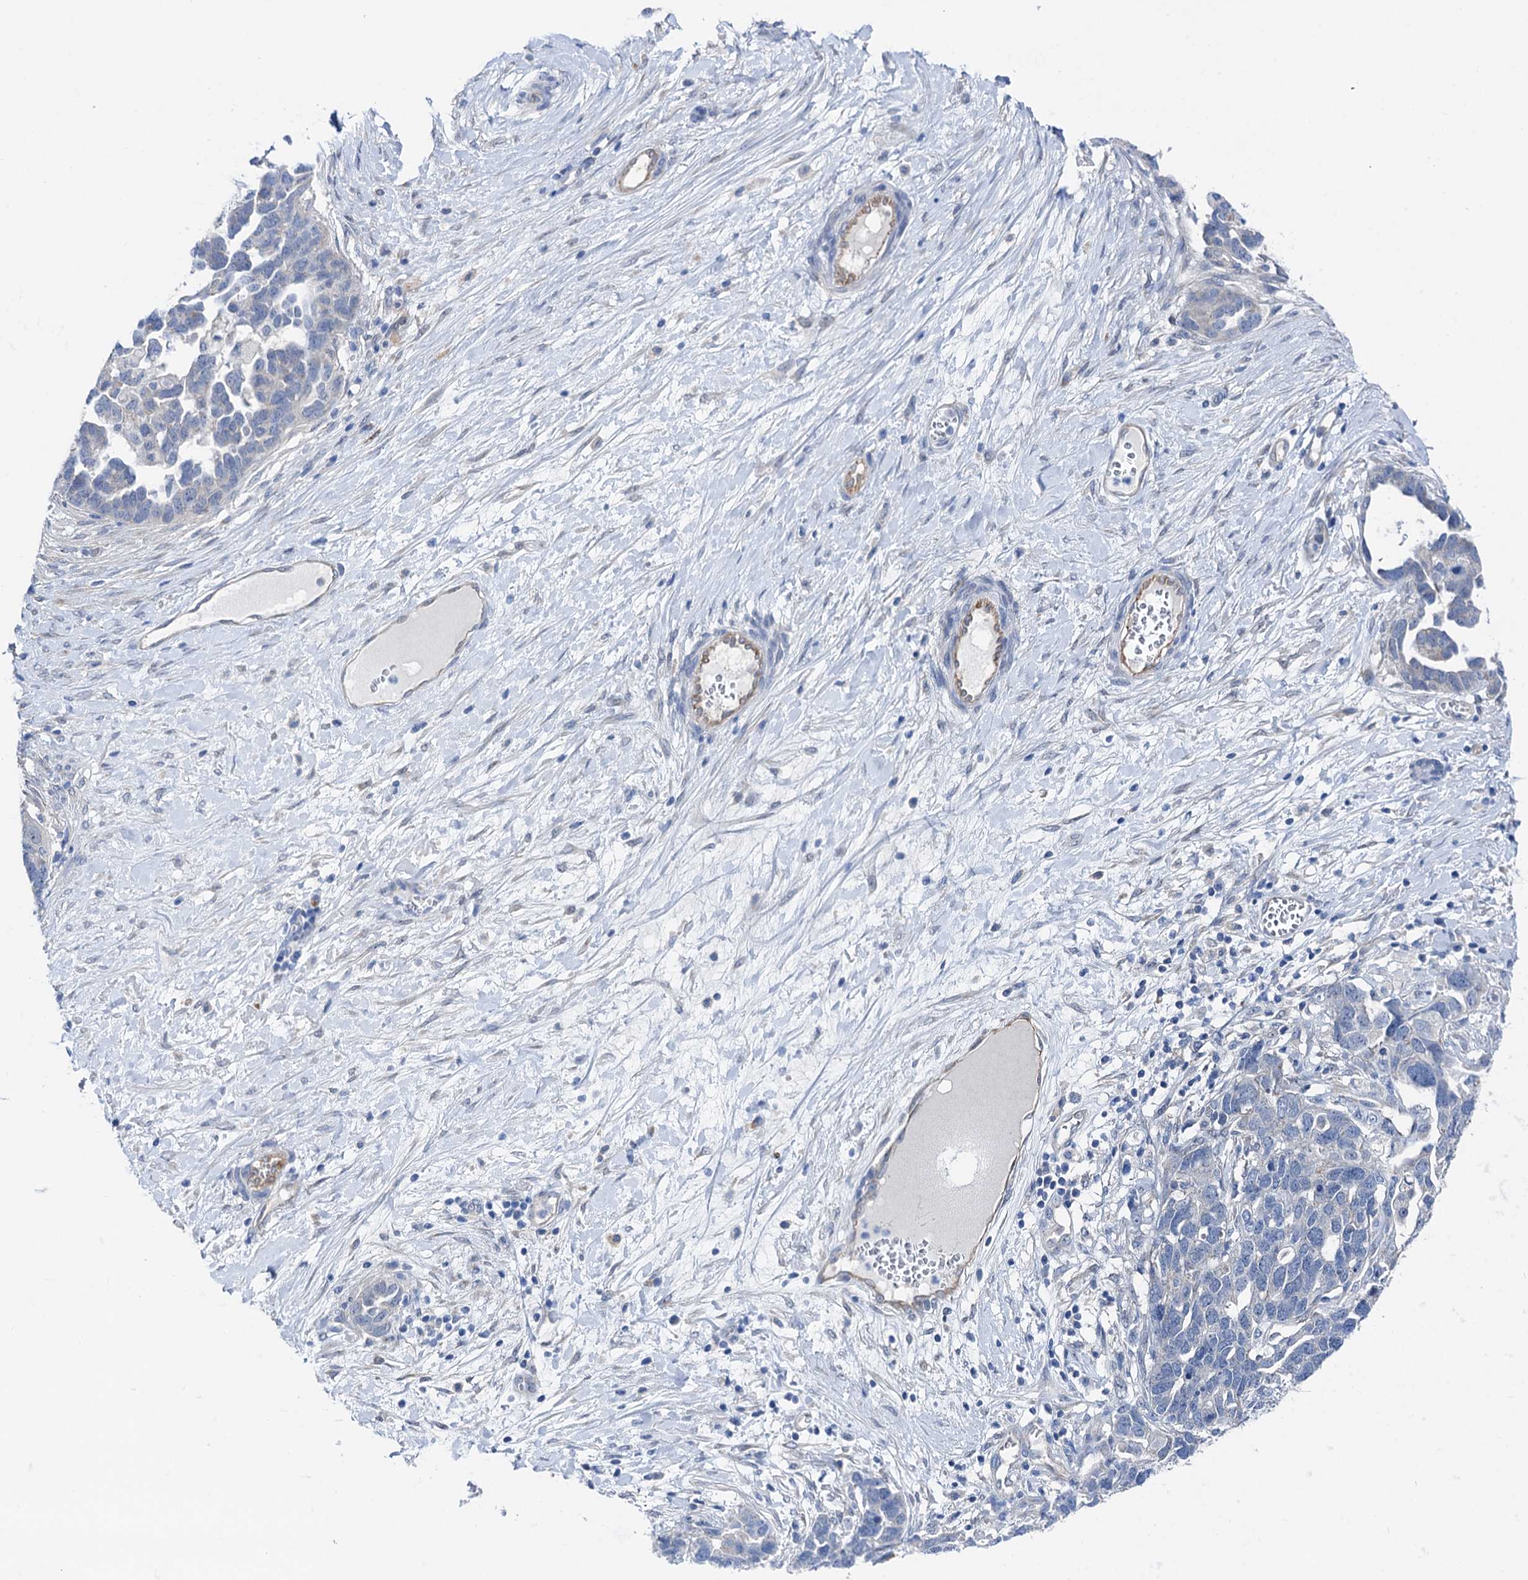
{"staining": {"intensity": "negative", "quantity": "none", "location": "none"}, "tissue": "ovarian cancer", "cell_type": "Tumor cells", "image_type": "cancer", "snomed": [{"axis": "morphology", "description": "Cystadenocarcinoma, serous, NOS"}, {"axis": "topography", "description": "Ovary"}], "caption": "Ovarian cancer (serous cystadenocarcinoma) stained for a protein using IHC displays no staining tumor cells.", "gene": "SHROOM1", "patient": {"sex": "female", "age": 54}}